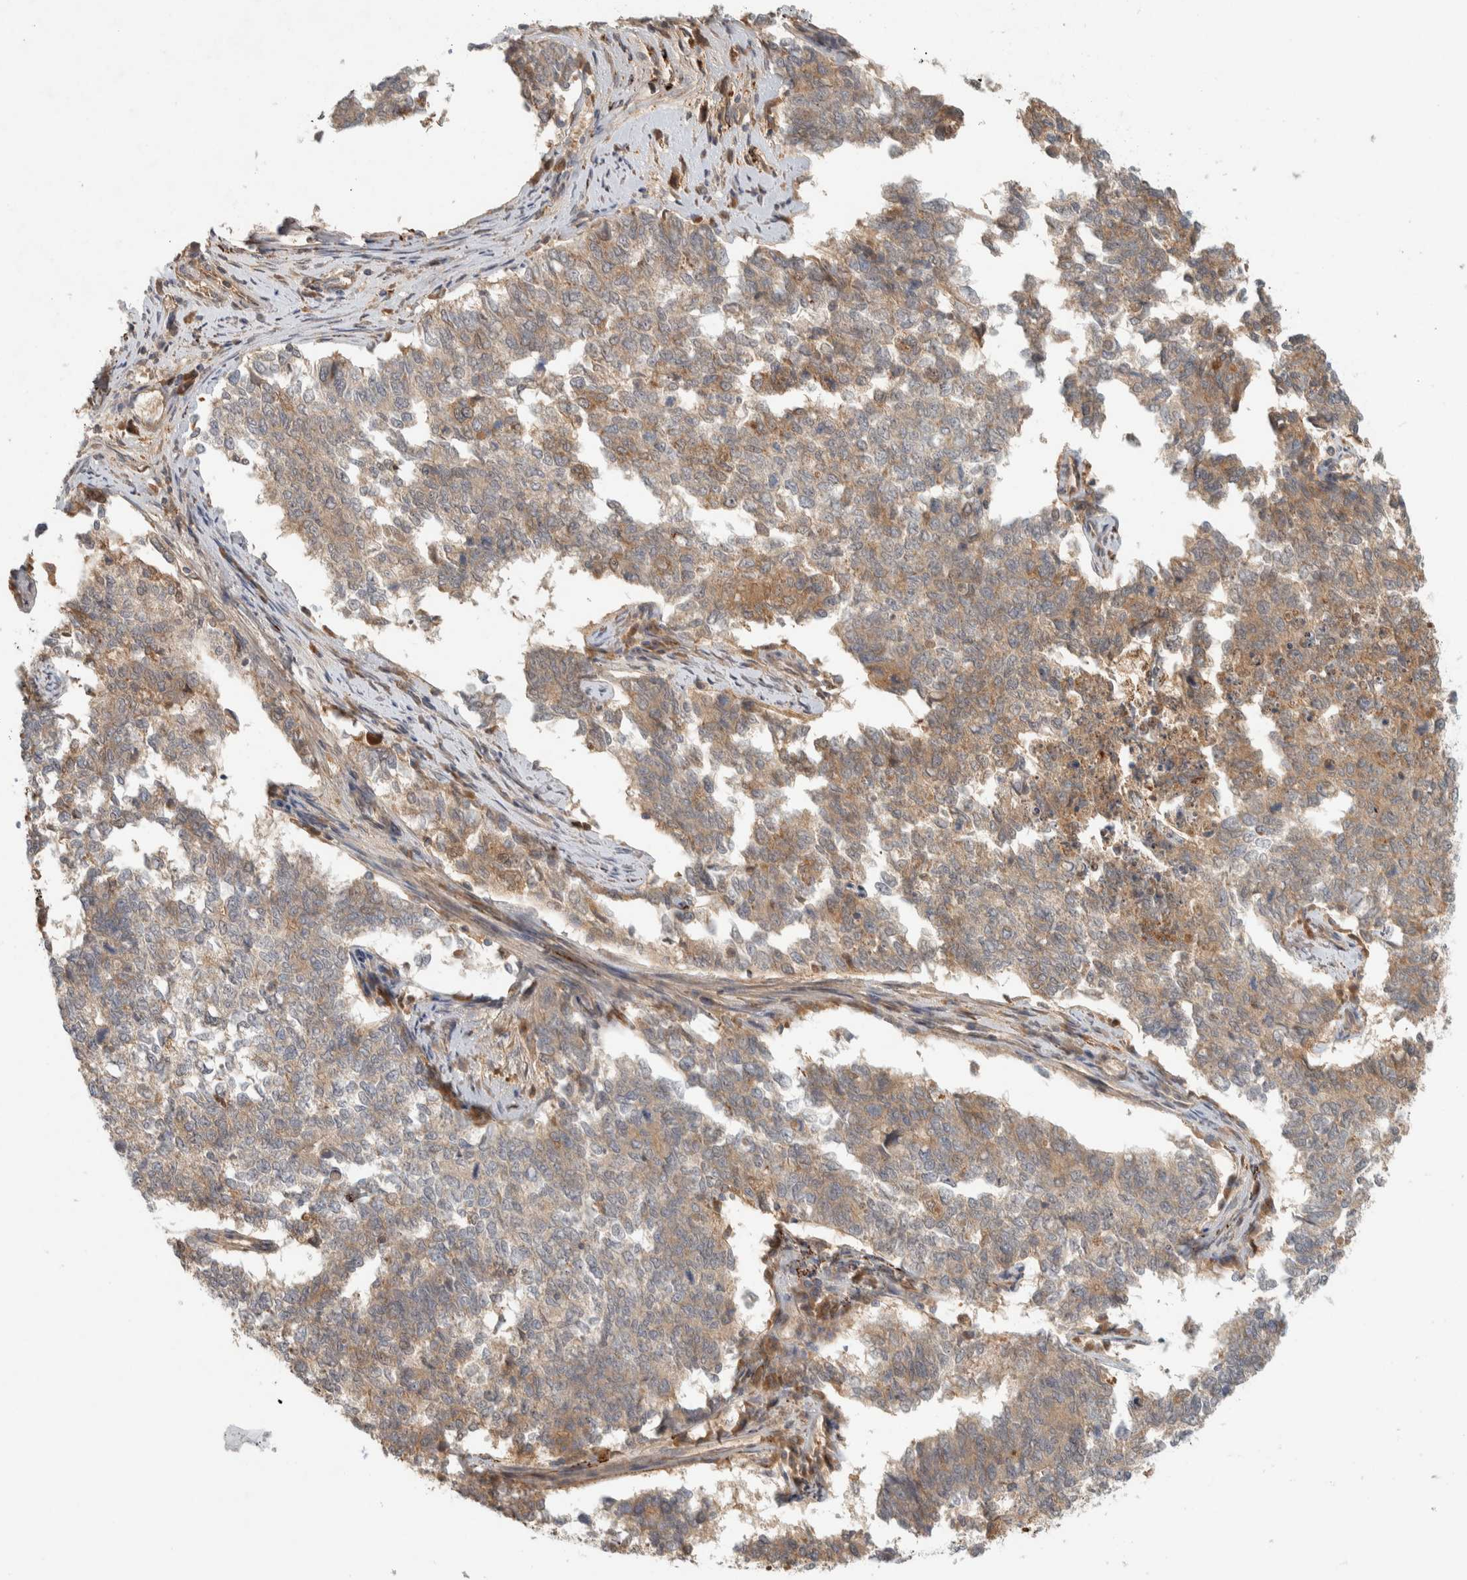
{"staining": {"intensity": "weak", "quantity": ">75%", "location": "cytoplasmic/membranous"}, "tissue": "cervical cancer", "cell_type": "Tumor cells", "image_type": "cancer", "snomed": [{"axis": "morphology", "description": "Squamous cell carcinoma, NOS"}, {"axis": "topography", "description": "Cervix"}], "caption": "A photomicrograph showing weak cytoplasmic/membranous staining in approximately >75% of tumor cells in squamous cell carcinoma (cervical), as visualized by brown immunohistochemical staining.", "gene": "FAM167A", "patient": {"sex": "female", "age": 63}}